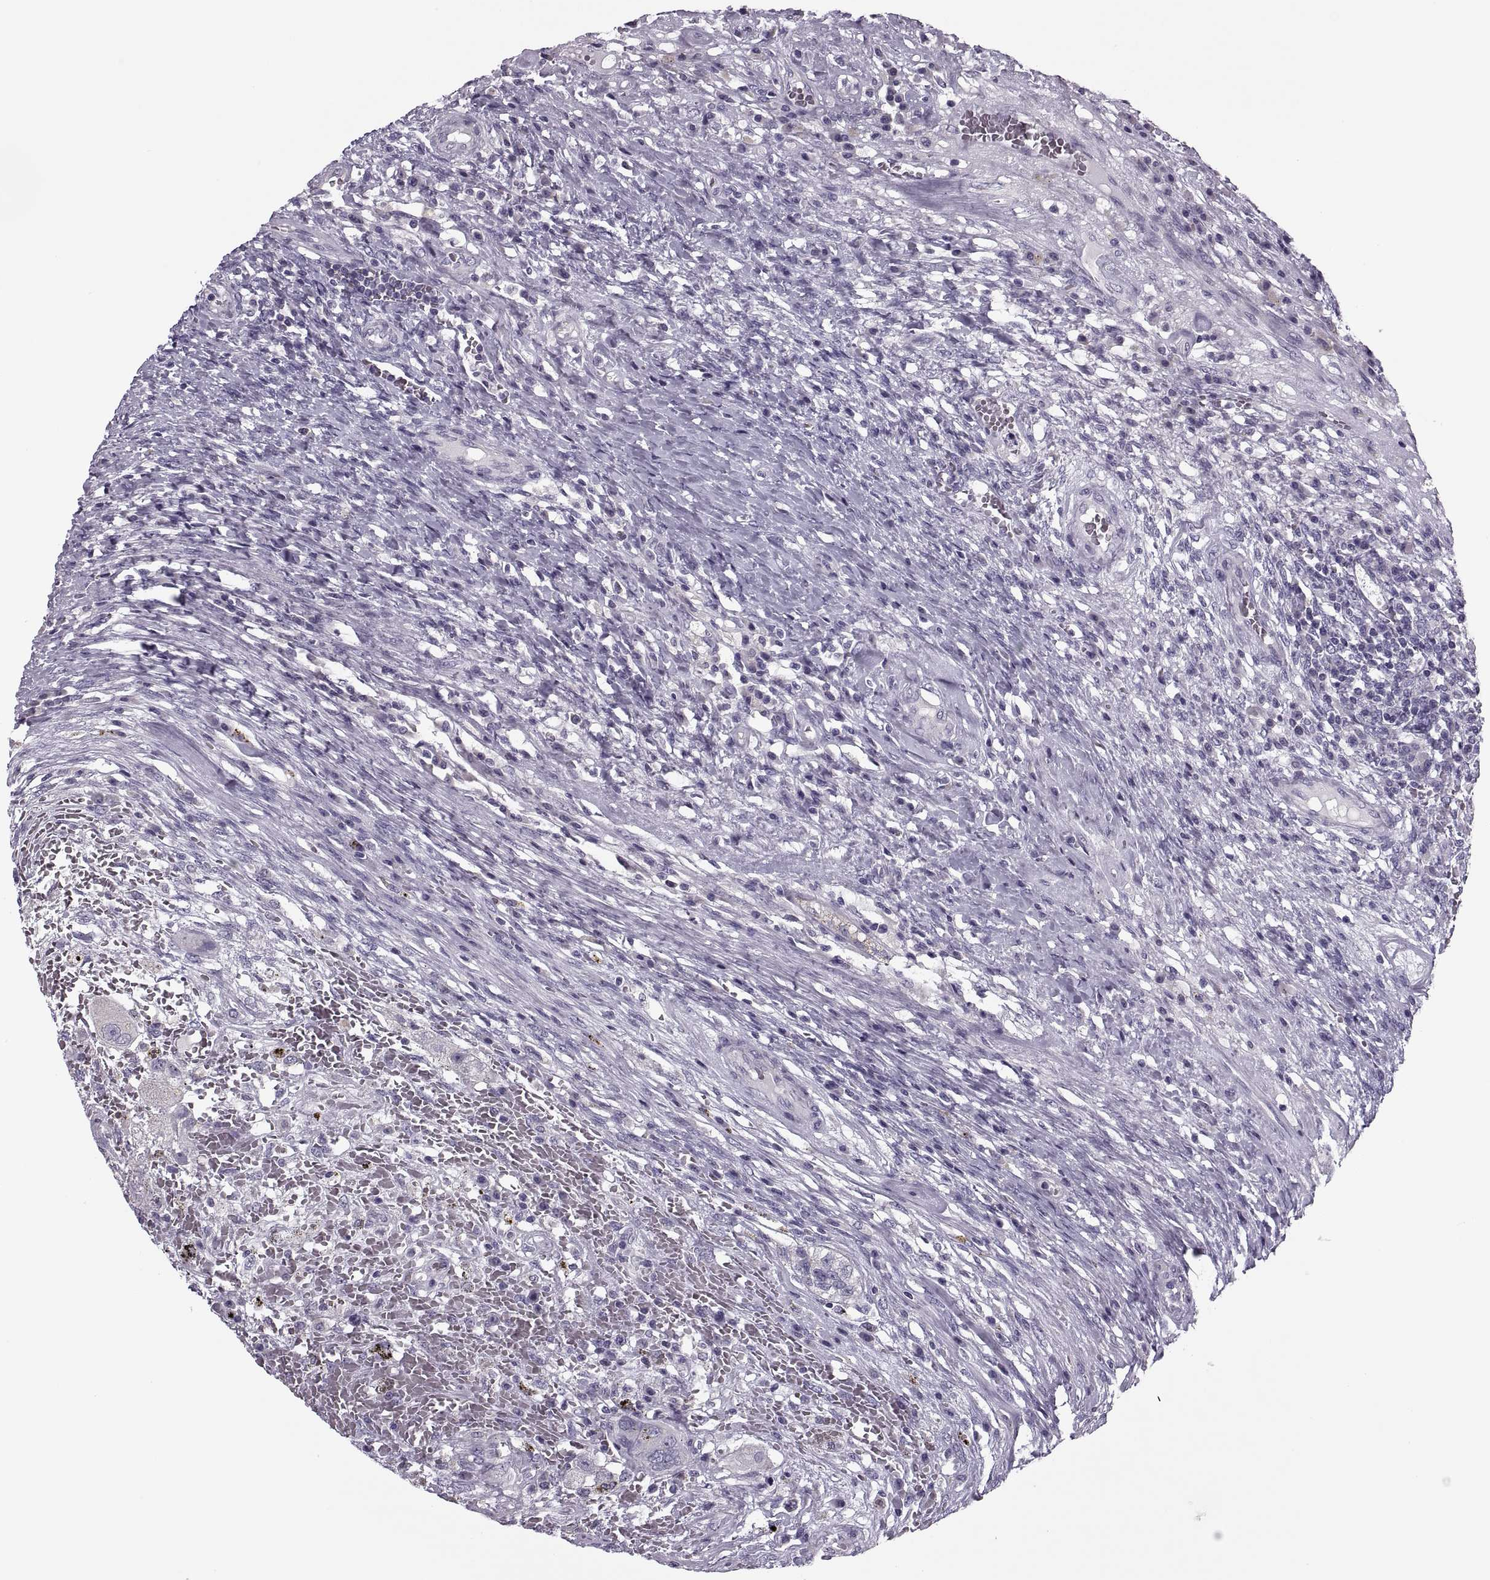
{"staining": {"intensity": "negative", "quantity": "none", "location": "none"}, "tissue": "testis cancer", "cell_type": "Tumor cells", "image_type": "cancer", "snomed": [{"axis": "morphology", "description": "Carcinoma, Embryonal, NOS"}, {"axis": "topography", "description": "Testis"}], "caption": "Testis cancer stained for a protein using immunohistochemistry (IHC) exhibits no positivity tumor cells.", "gene": "PRSS54", "patient": {"sex": "male", "age": 26}}